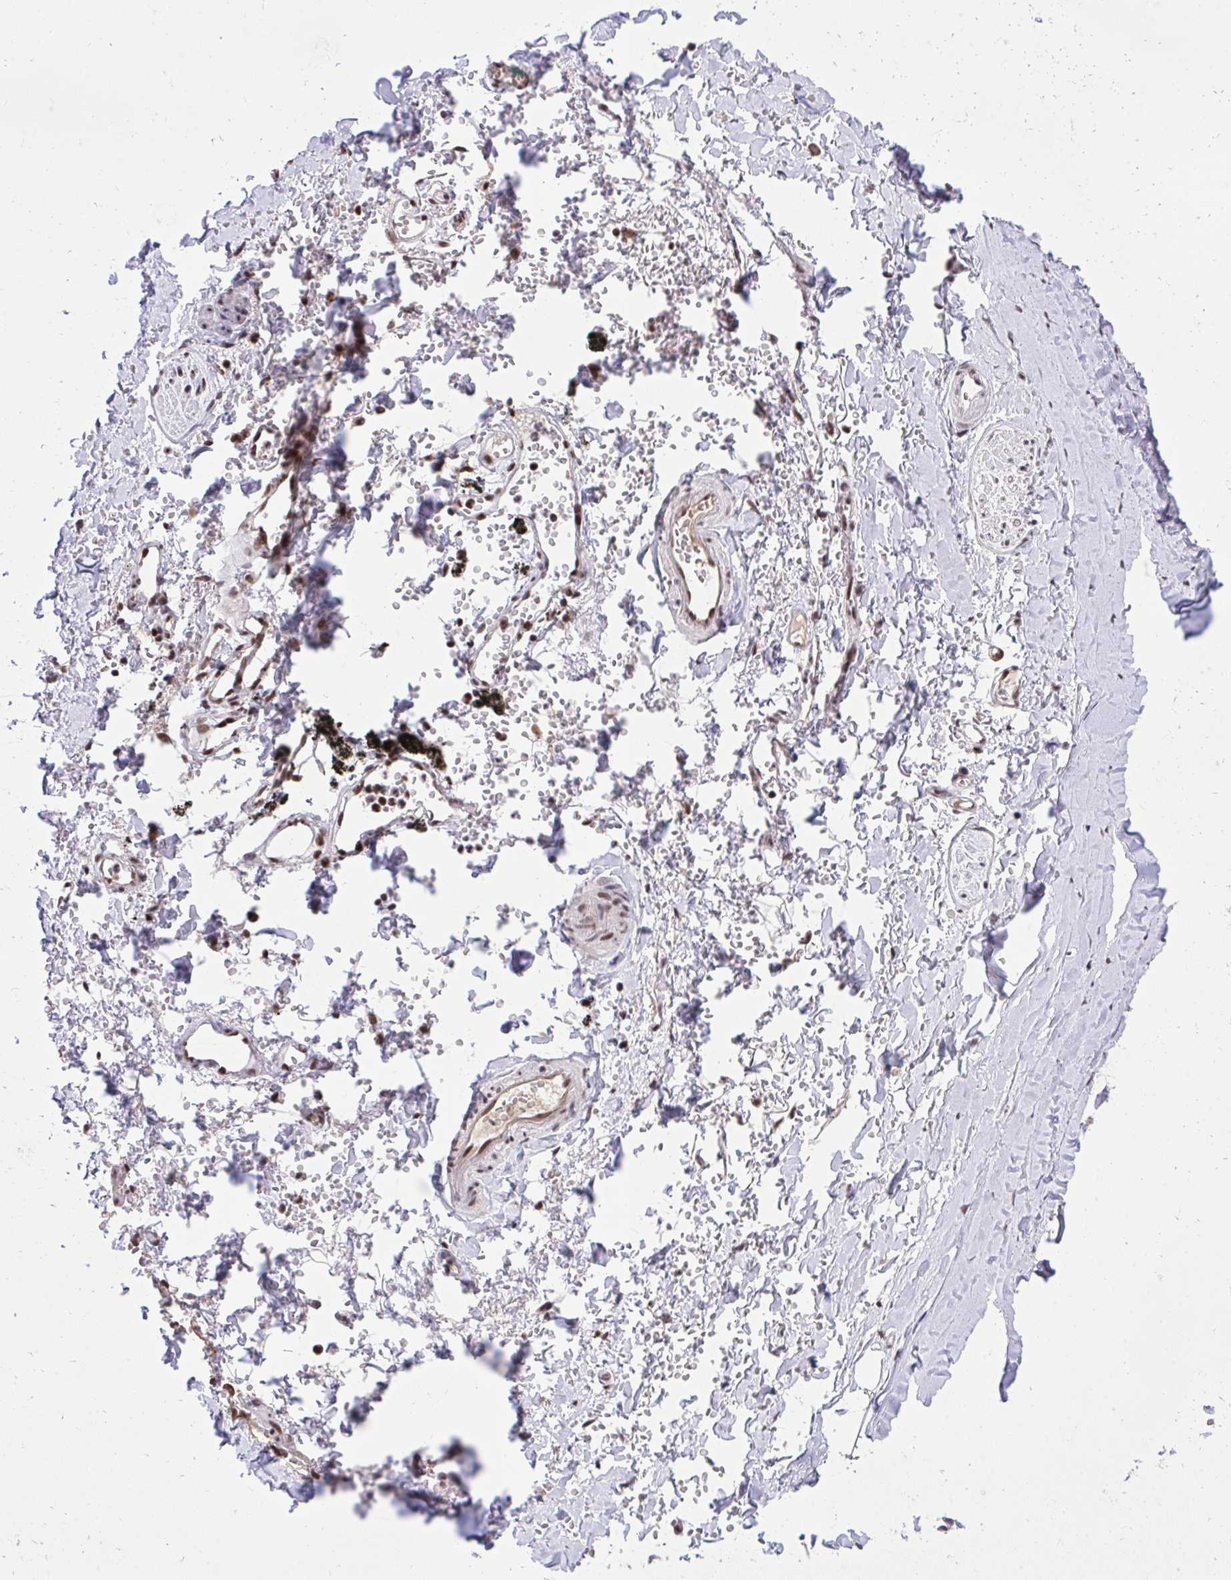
{"staining": {"intensity": "moderate", "quantity": ">75%", "location": "nuclear"}, "tissue": "soft tissue", "cell_type": "Chondrocytes", "image_type": "normal", "snomed": [{"axis": "morphology", "description": "Normal tissue, NOS"}, {"axis": "topography", "description": "Cartilage tissue"}, {"axis": "topography", "description": "Bronchus"}, {"axis": "topography", "description": "Peripheral nerve tissue"}], "caption": "Immunohistochemistry (IHC) image of unremarkable soft tissue: soft tissue stained using immunohistochemistry displays medium levels of moderate protein expression localized specifically in the nuclear of chondrocytes, appearing as a nuclear brown color.", "gene": "SYNE4", "patient": {"sex": "female", "age": 59}}